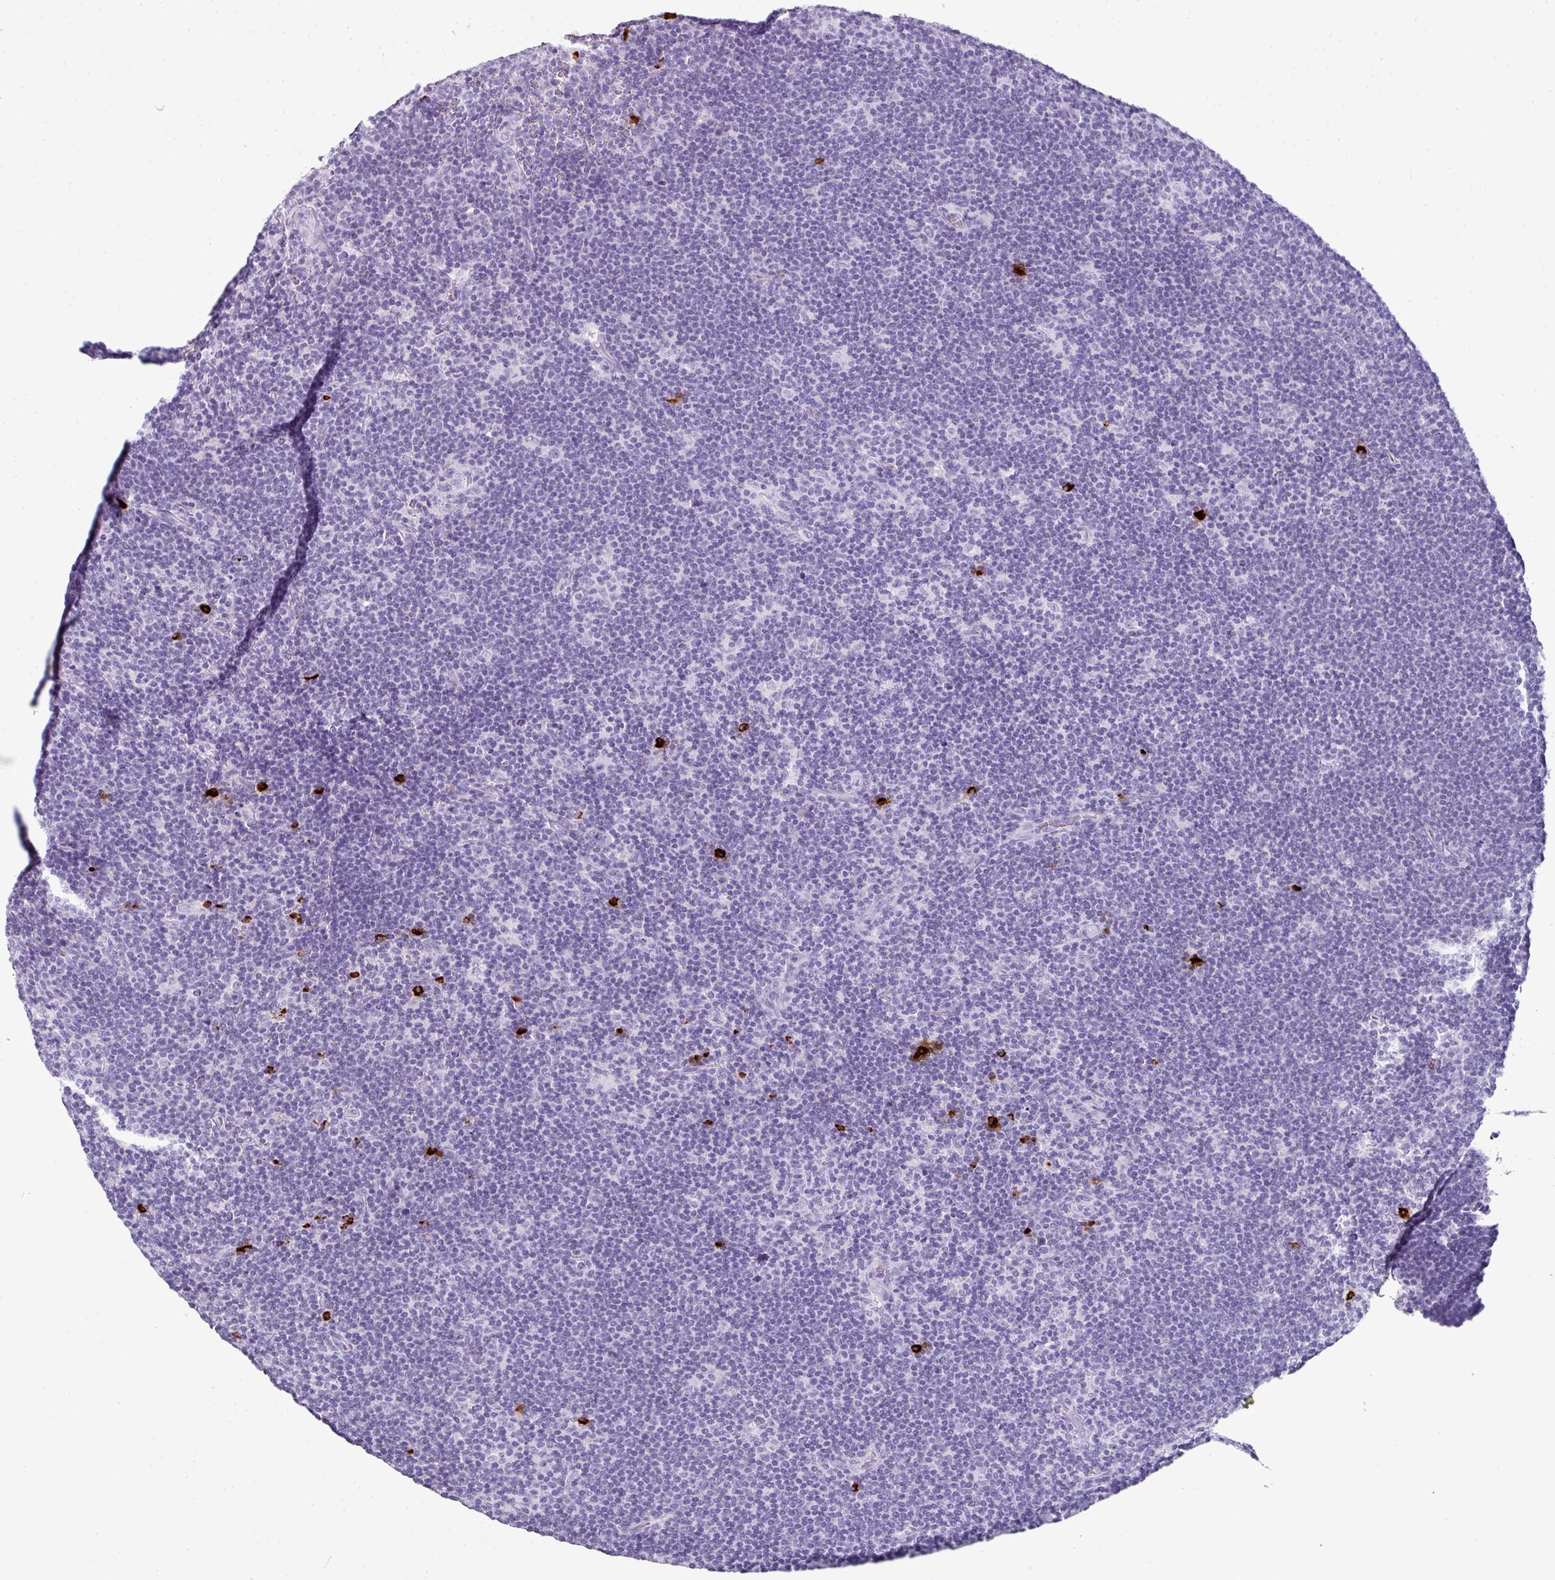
{"staining": {"intensity": "negative", "quantity": "none", "location": "none"}, "tissue": "lymphoma", "cell_type": "Tumor cells", "image_type": "cancer", "snomed": [{"axis": "morphology", "description": "Hodgkin's disease, NOS"}, {"axis": "topography", "description": "Lymph node"}], "caption": "A histopathology image of human lymphoma is negative for staining in tumor cells.", "gene": "CTSG", "patient": {"sex": "female", "age": 57}}